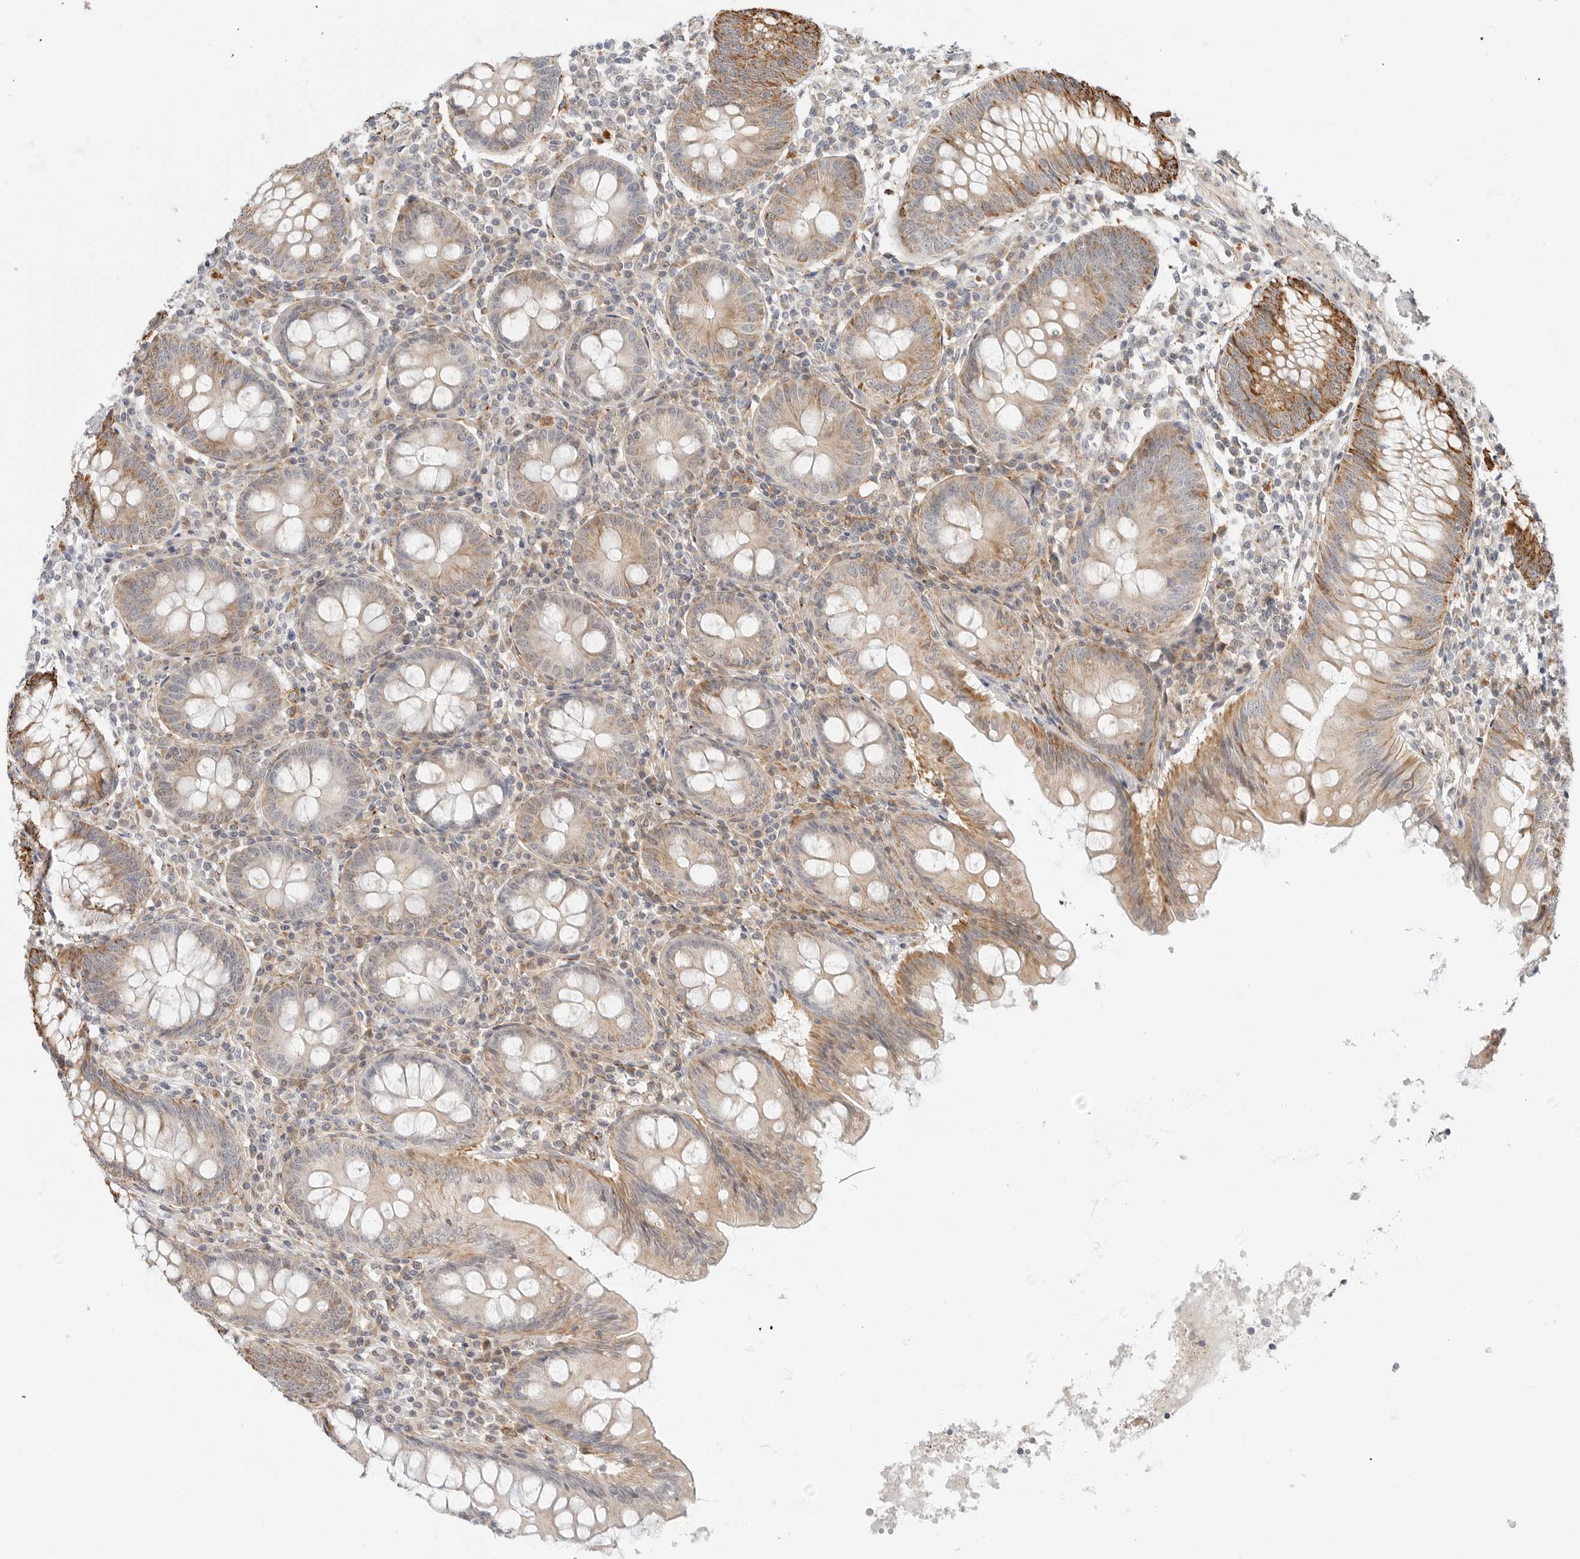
{"staining": {"intensity": "strong", "quantity": "<25%", "location": "cytoplasmic/membranous"}, "tissue": "appendix", "cell_type": "Glandular cells", "image_type": "normal", "snomed": [{"axis": "morphology", "description": "Normal tissue, NOS"}, {"axis": "topography", "description": "Appendix"}], "caption": "DAB (3,3'-diaminobenzidine) immunohistochemical staining of unremarkable appendix reveals strong cytoplasmic/membranous protein positivity in about <25% of glandular cells. (DAB (3,3'-diaminobenzidine) = brown stain, brightfield microscopy at high magnification).", "gene": "C1QTNF1", "patient": {"sex": "female", "age": 54}}